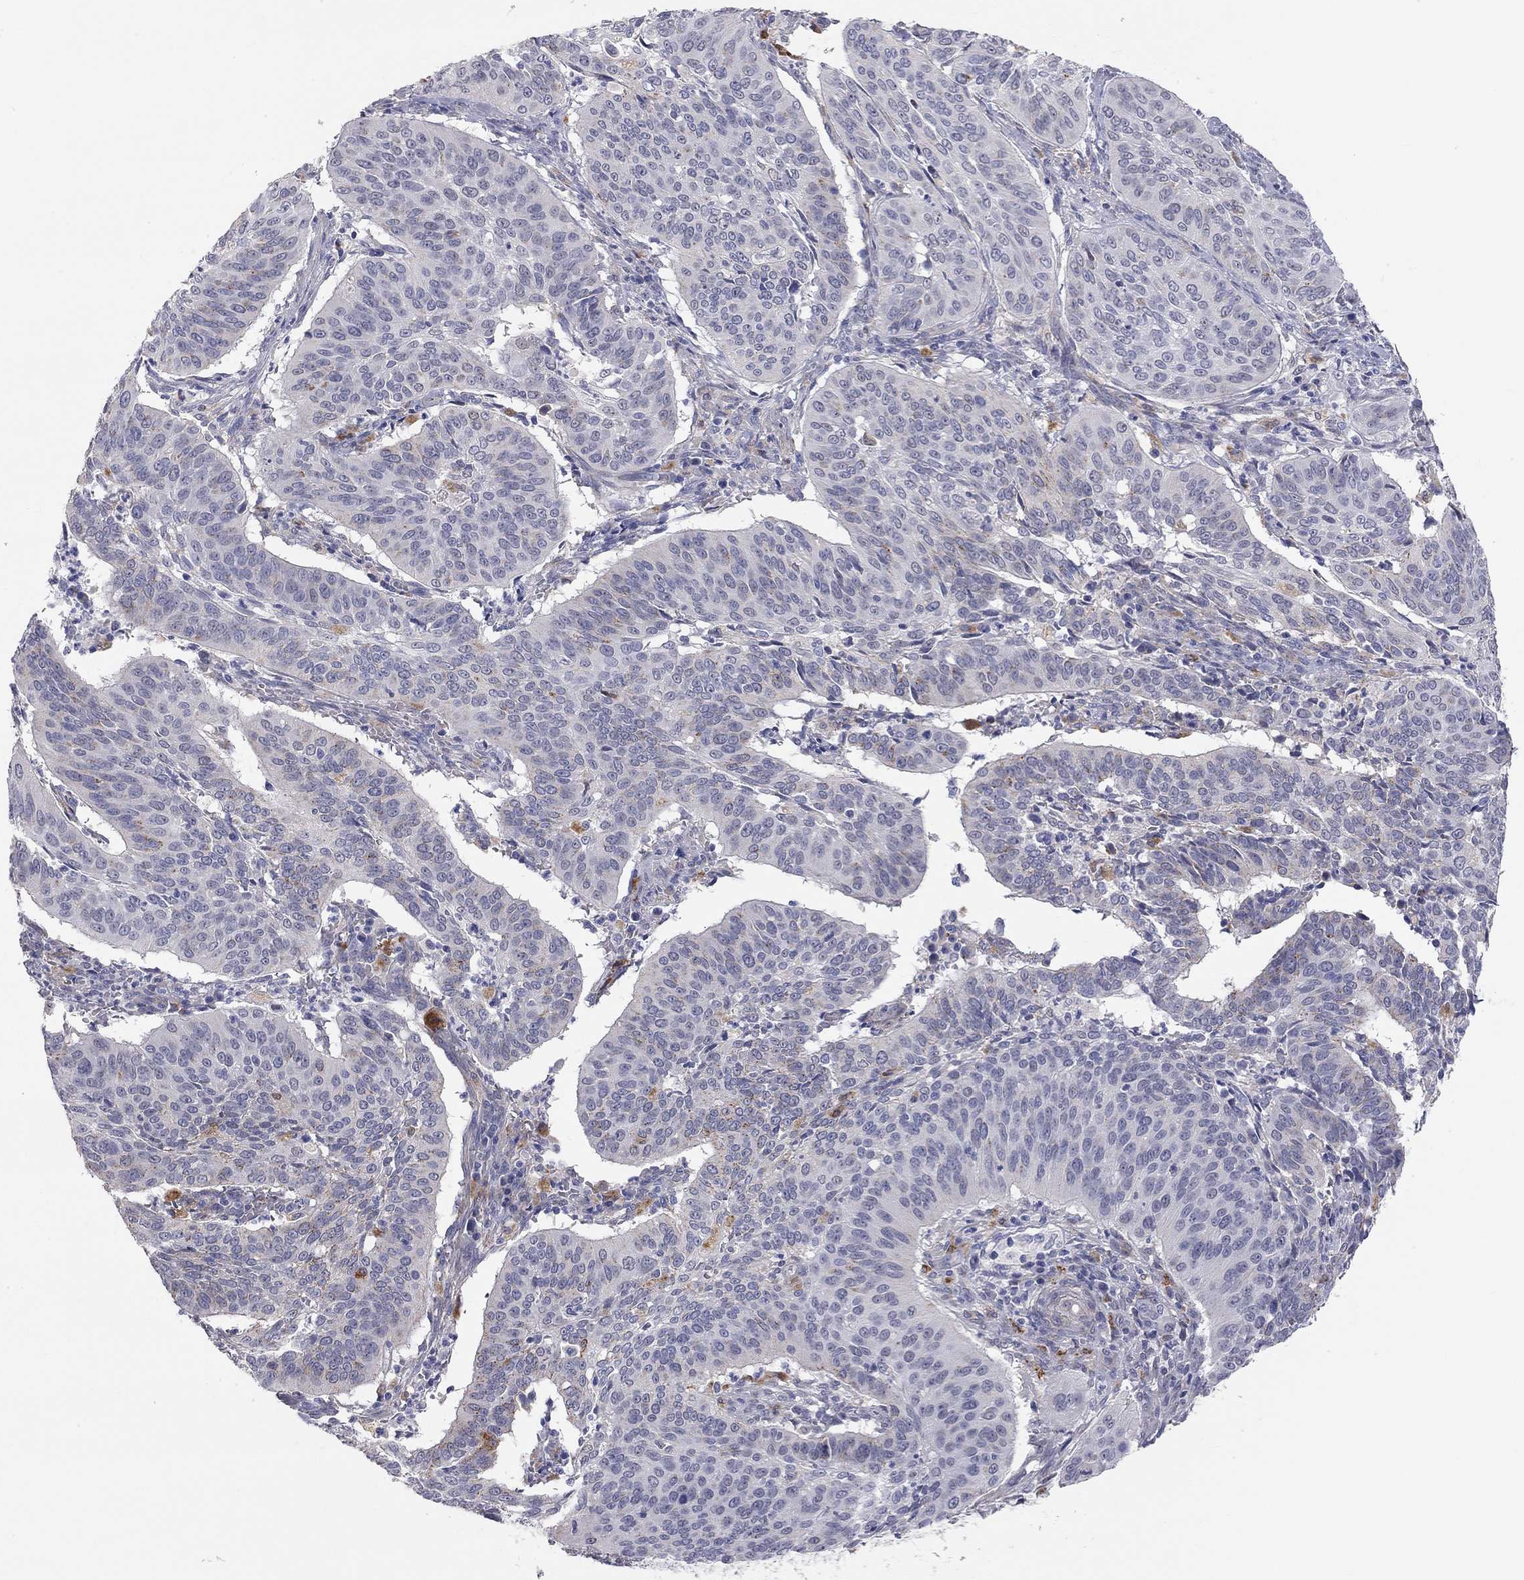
{"staining": {"intensity": "negative", "quantity": "none", "location": "none"}, "tissue": "cervical cancer", "cell_type": "Tumor cells", "image_type": "cancer", "snomed": [{"axis": "morphology", "description": "Normal tissue, NOS"}, {"axis": "morphology", "description": "Squamous cell carcinoma, NOS"}, {"axis": "topography", "description": "Cervix"}], "caption": "The histopathology image displays no staining of tumor cells in cervical cancer.", "gene": "PAPSS2", "patient": {"sex": "female", "age": 39}}